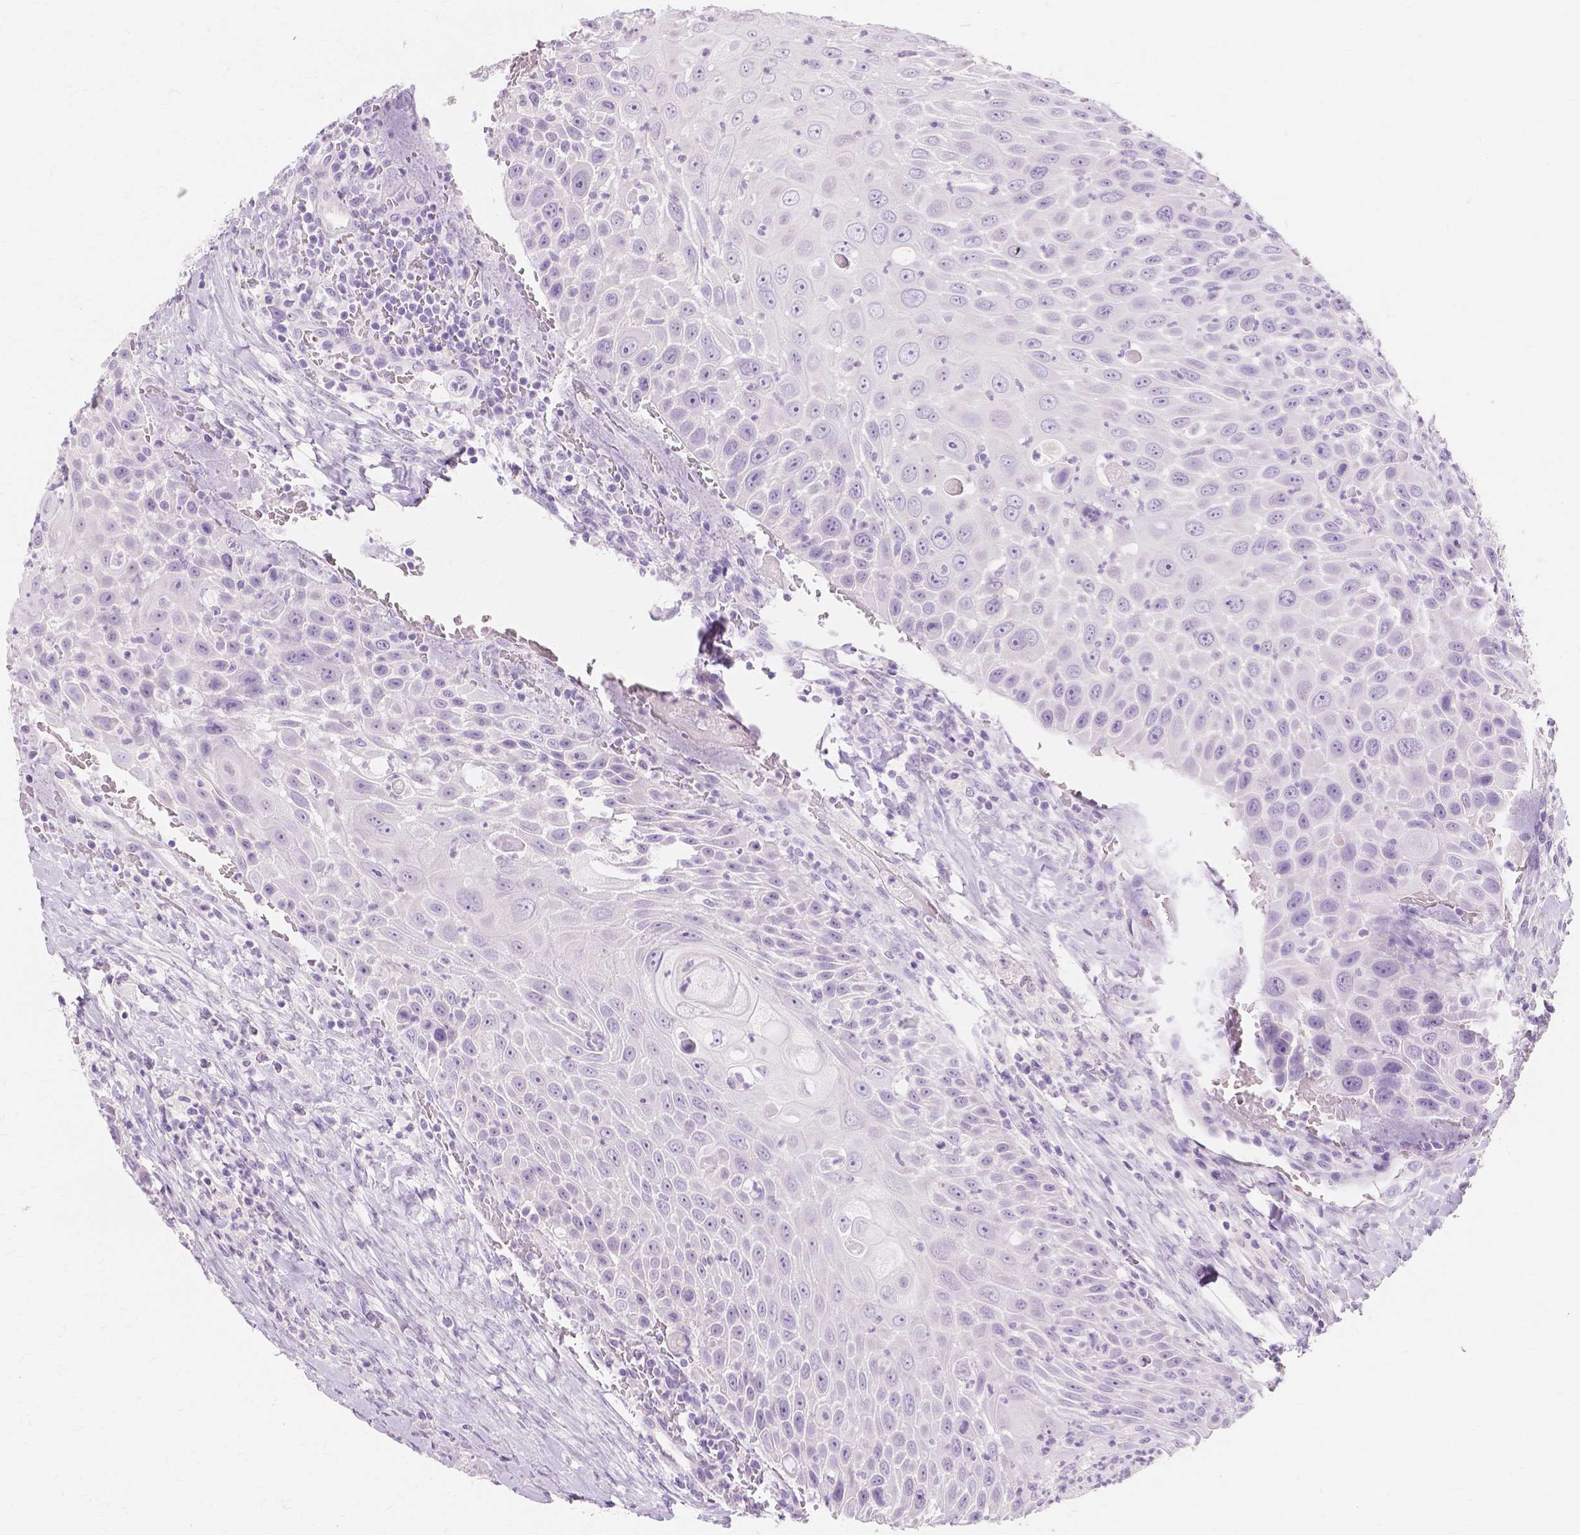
{"staining": {"intensity": "negative", "quantity": "none", "location": "none"}, "tissue": "head and neck cancer", "cell_type": "Tumor cells", "image_type": "cancer", "snomed": [{"axis": "morphology", "description": "Squamous cell carcinoma, NOS"}, {"axis": "topography", "description": "Head-Neck"}], "caption": "A micrograph of human squamous cell carcinoma (head and neck) is negative for staining in tumor cells.", "gene": "MUC12", "patient": {"sex": "male", "age": 69}}